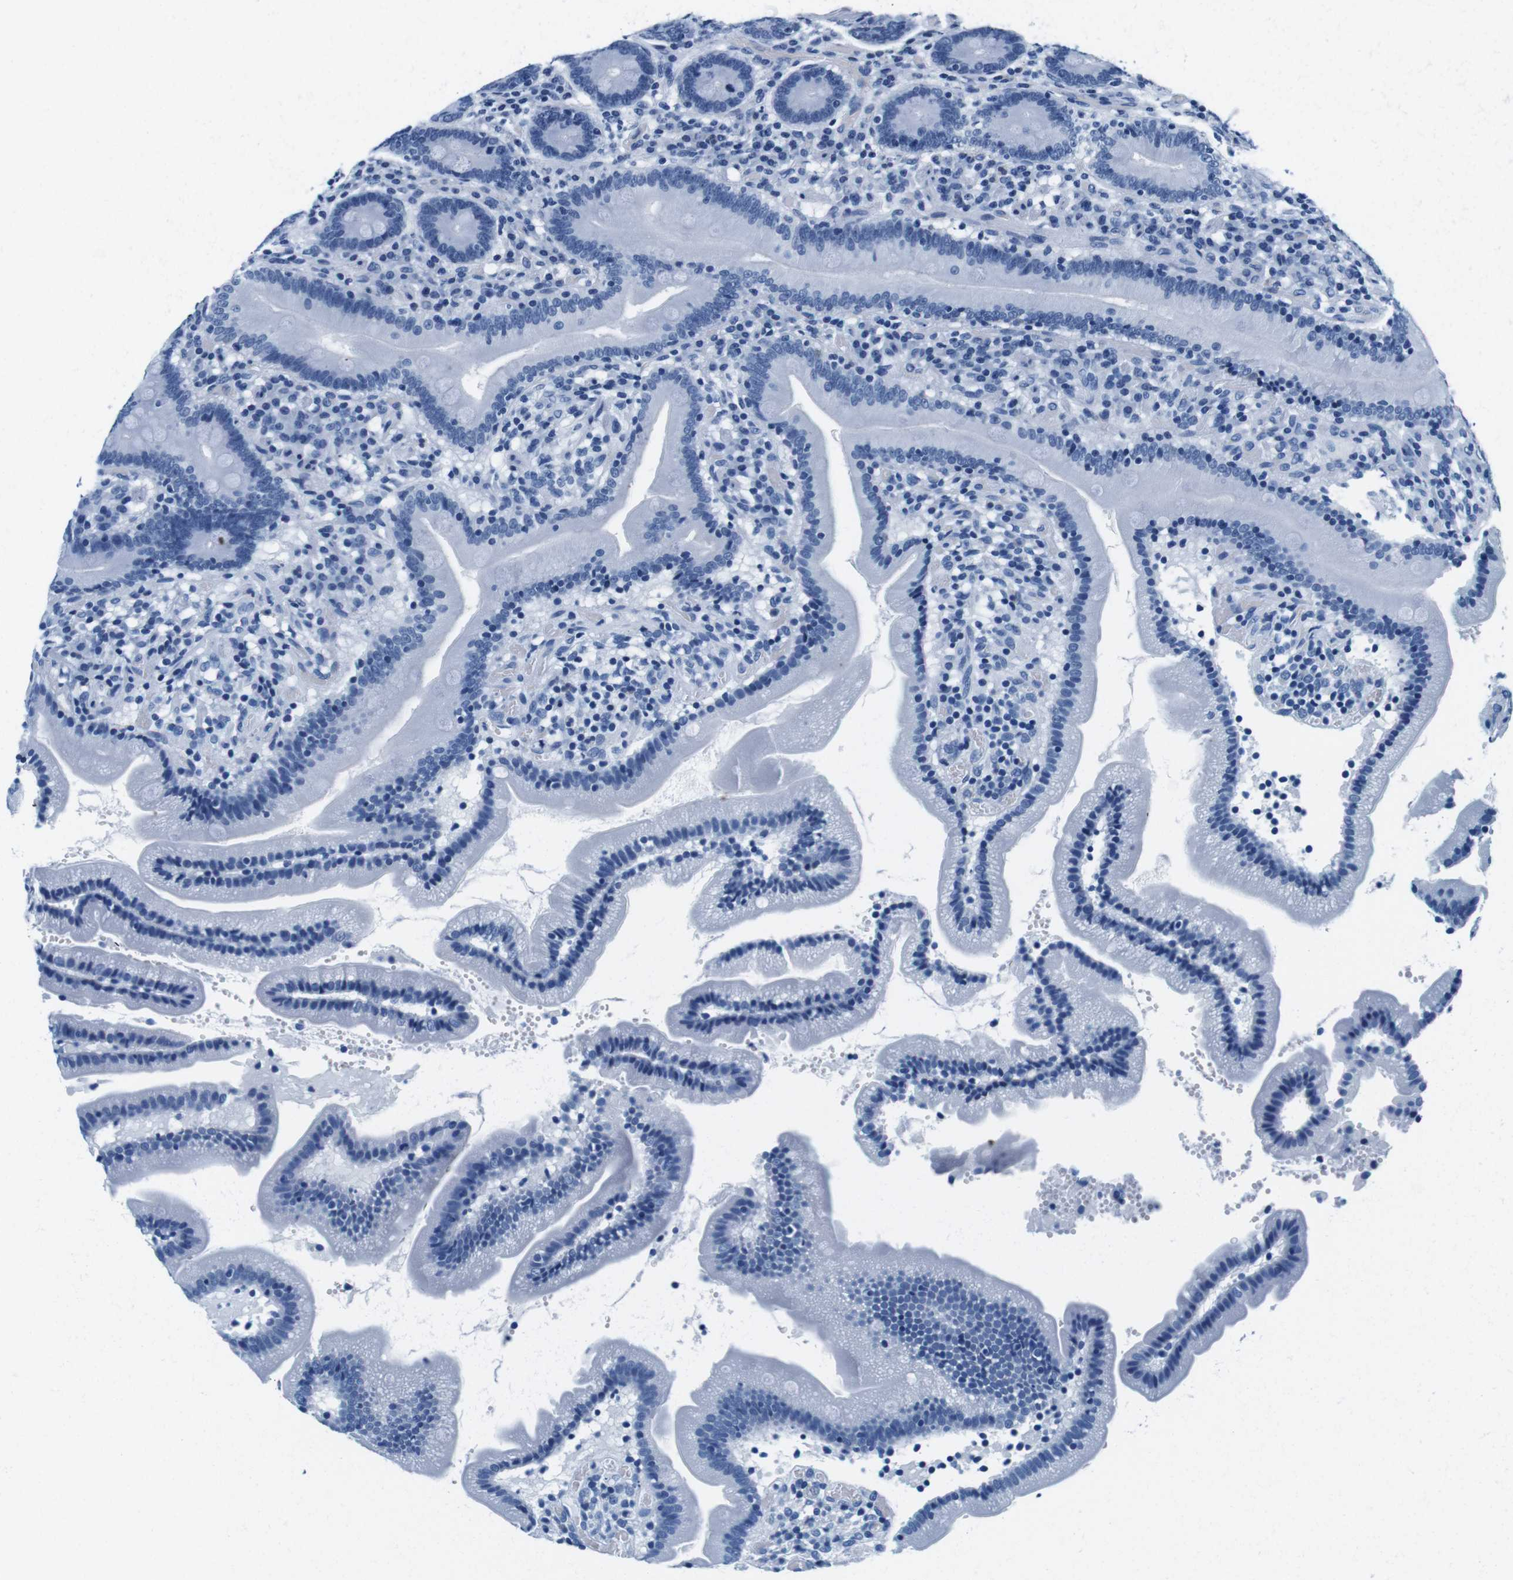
{"staining": {"intensity": "negative", "quantity": "none", "location": "none"}, "tissue": "duodenum", "cell_type": "Glandular cells", "image_type": "normal", "snomed": [{"axis": "morphology", "description": "Normal tissue, NOS"}, {"axis": "topography", "description": "Duodenum"}], "caption": "An immunohistochemistry (IHC) micrograph of benign duodenum is shown. There is no staining in glandular cells of duodenum. The staining was performed using DAB to visualize the protein expression in brown, while the nuclei were stained in blue with hematoxylin (Magnification: 20x).", "gene": "ELANE", "patient": {"sex": "male", "age": 66}}